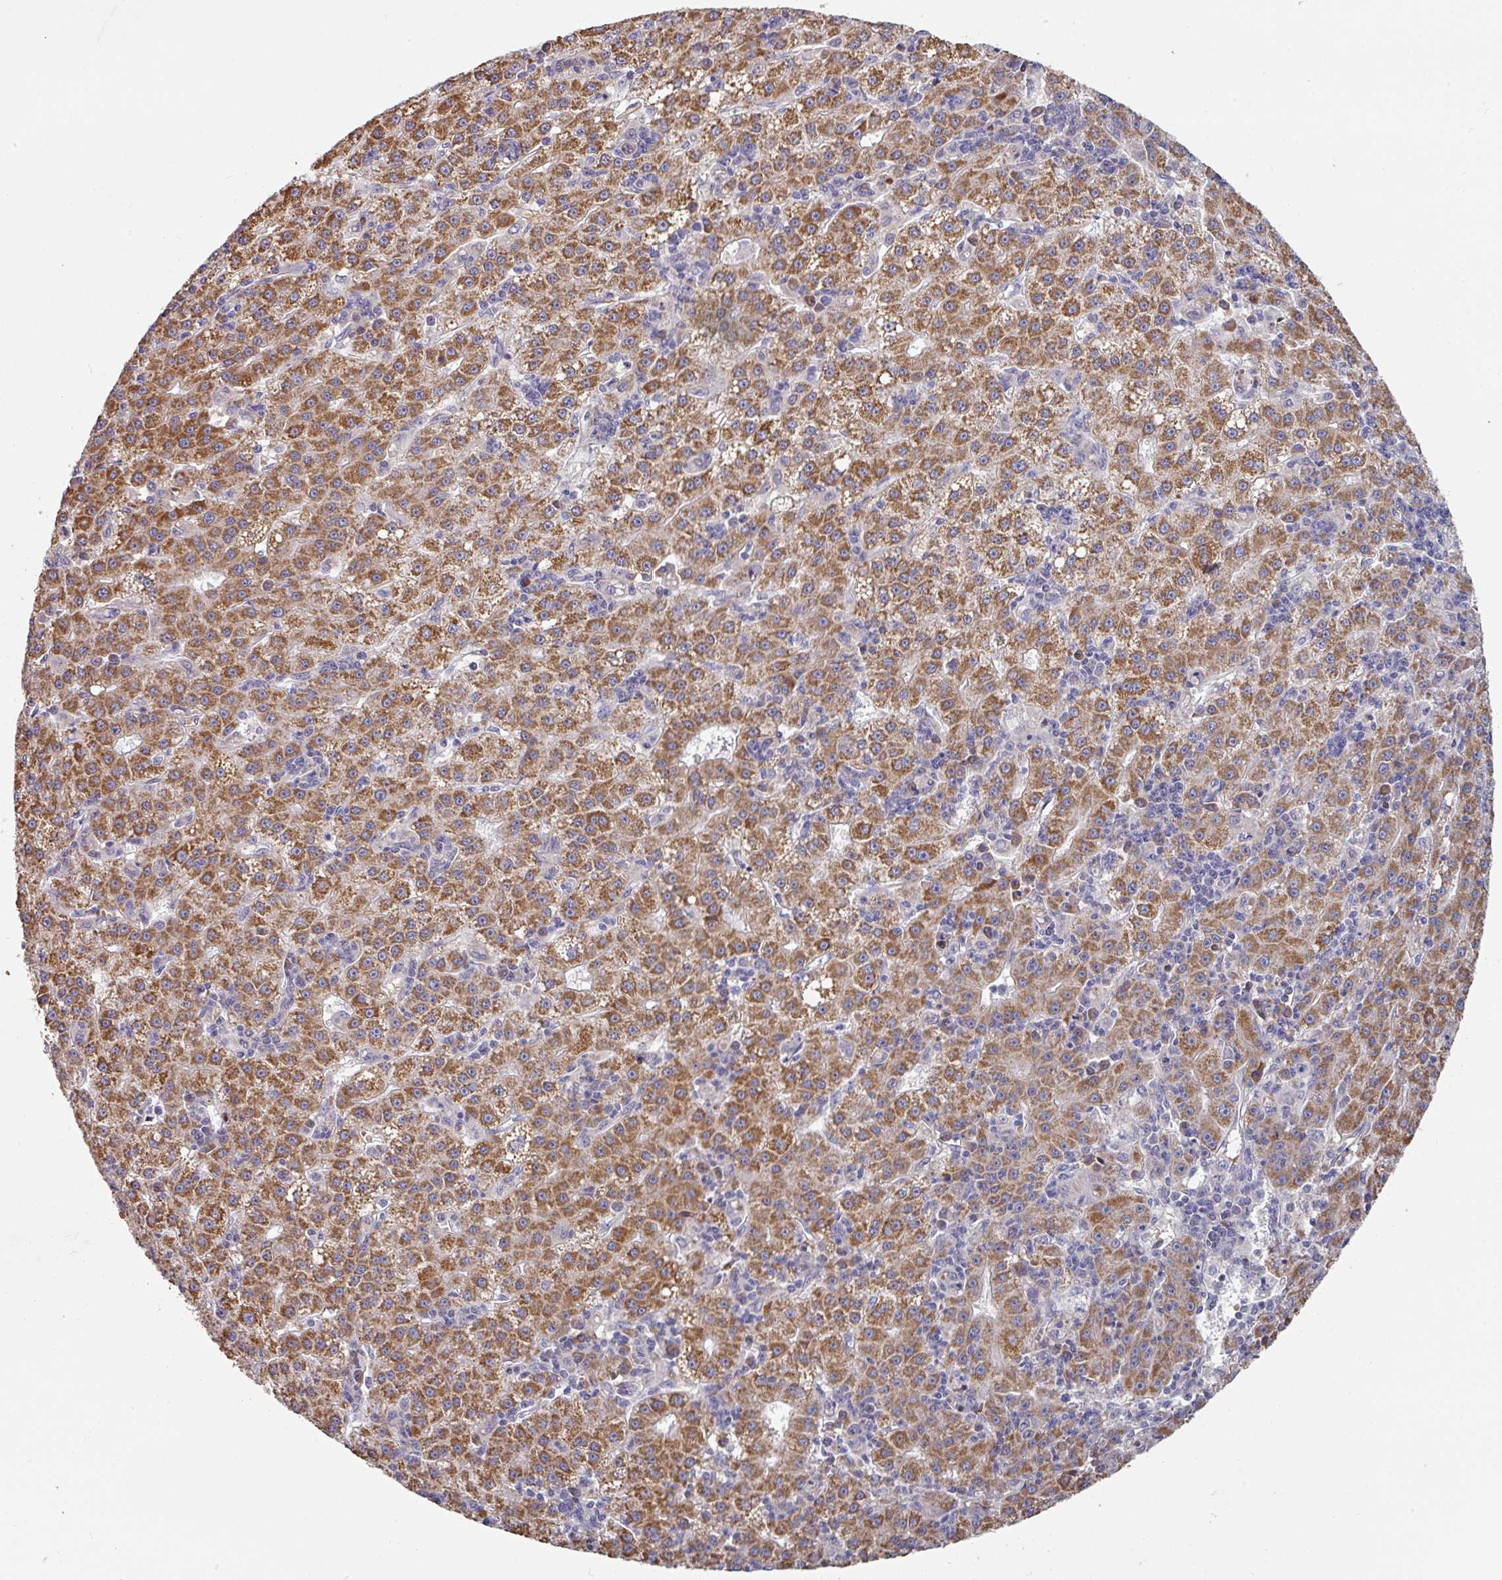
{"staining": {"intensity": "moderate", "quantity": ">75%", "location": "cytoplasmic/membranous"}, "tissue": "liver cancer", "cell_type": "Tumor cells", "image_type": "cancer", "snomed": [{"axis": "morphology", "description": "Carcinoma, Hepatocellular, NOS"}, {"axis": "topography", "description": "Liver"}], "caption": "Liver cancer (hepatocellular carcinoma) stained with IHC exhibits moderate cytoplasmic/membranous expression in approximately >75% of tumor cells.", "gene": "PYROXD2", "patient": {"sex": "male", "age": 76}}